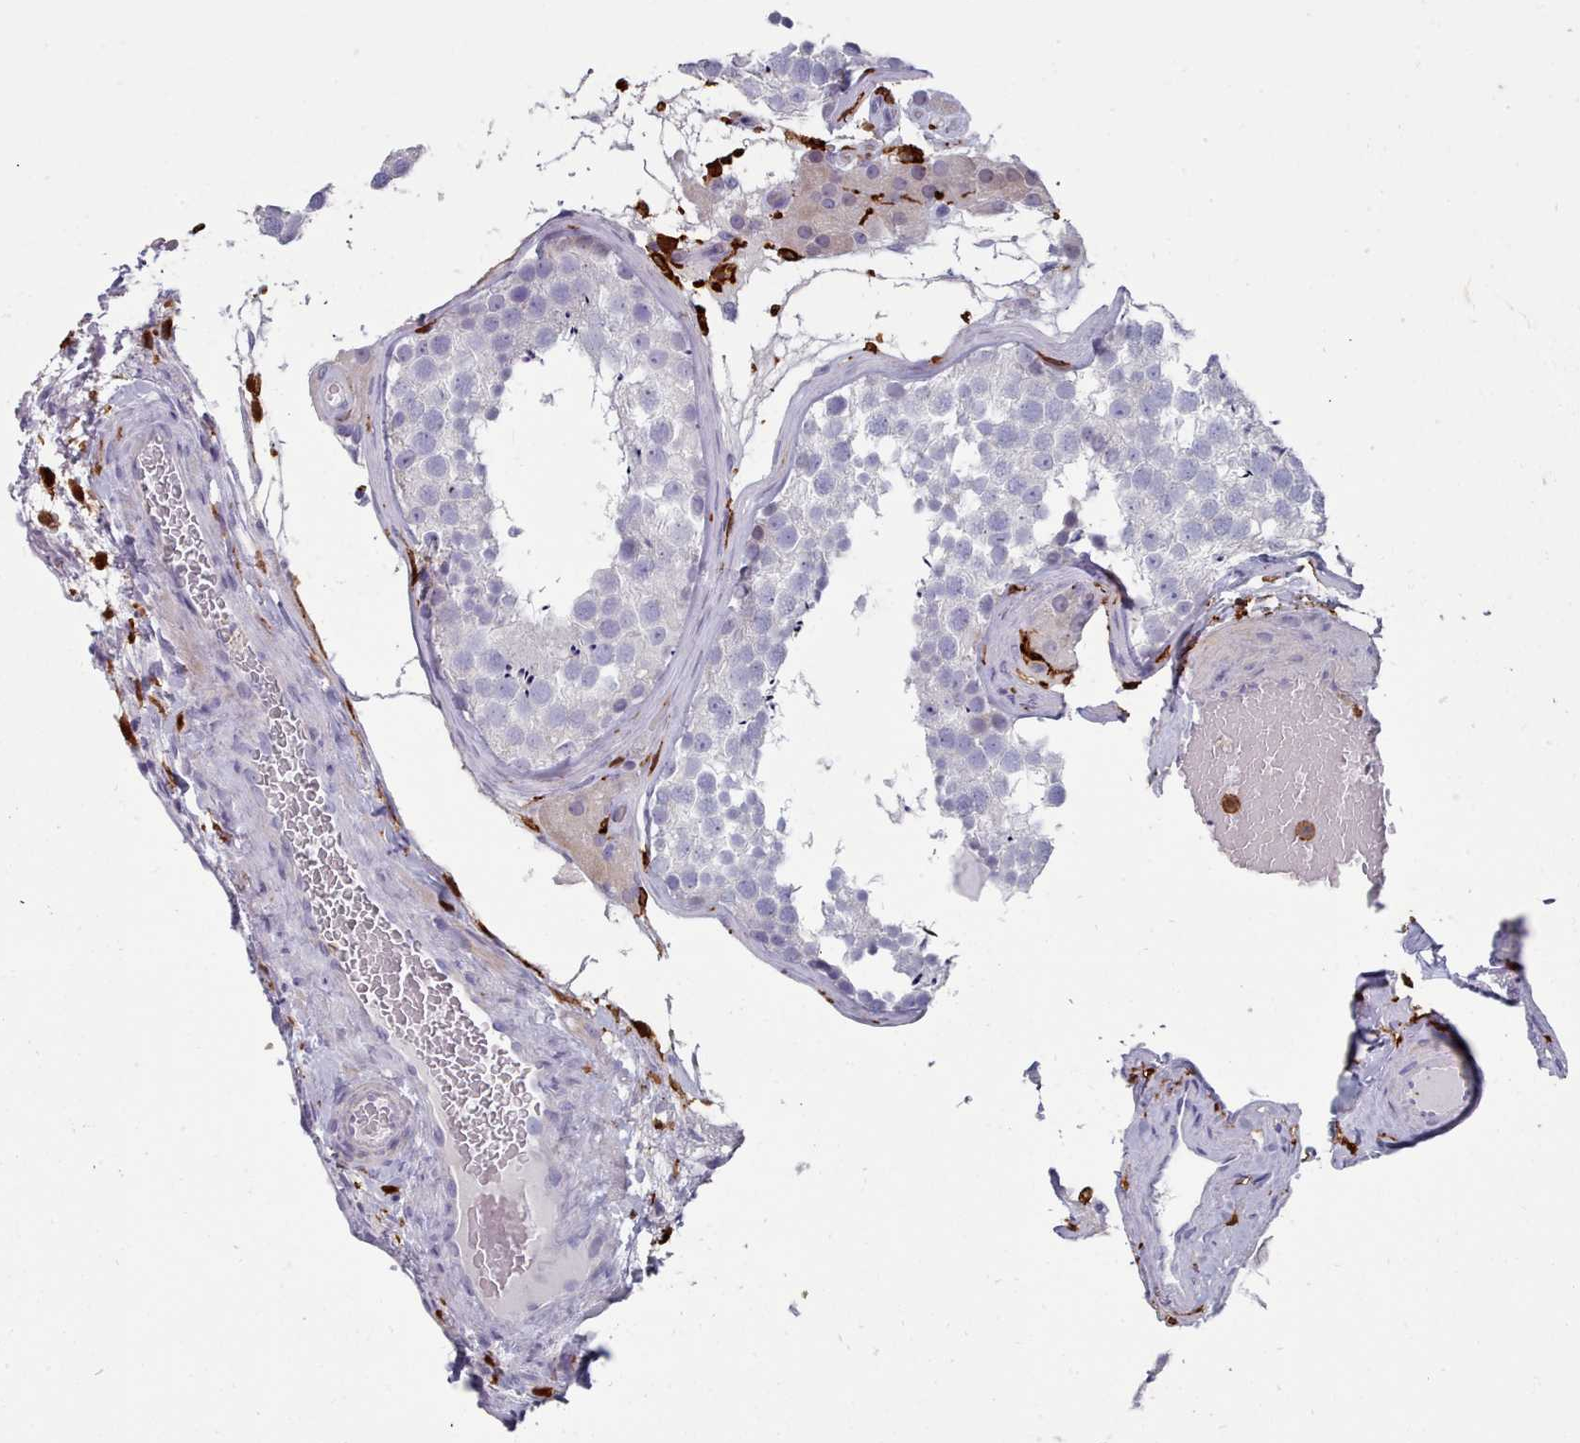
{"staining": {"intensity": "negative", "quantity": "none", "location": "none"}, "tissue": "testis", "cell_type": "Cells in seminiferous ducts", "image_type": "normal", "snomed": [{"axis": "morphology", "description": "Normal tissue, NOS"}, {"axis": "topography", "description": "Testis"}], "caption": "High power microscopy histopathology image of an immunohistochemistry (IHC) histopathology image of normal testis, revealing no significant expression in cells in seminiferous ducts. (Stains: DAB immunohistochemistry with hematoxylin counter stain, Microscopy: brightfield microscopy at high magnification).", "gene": "AIF1", "patient": {"sex": "male", "age": 46}}